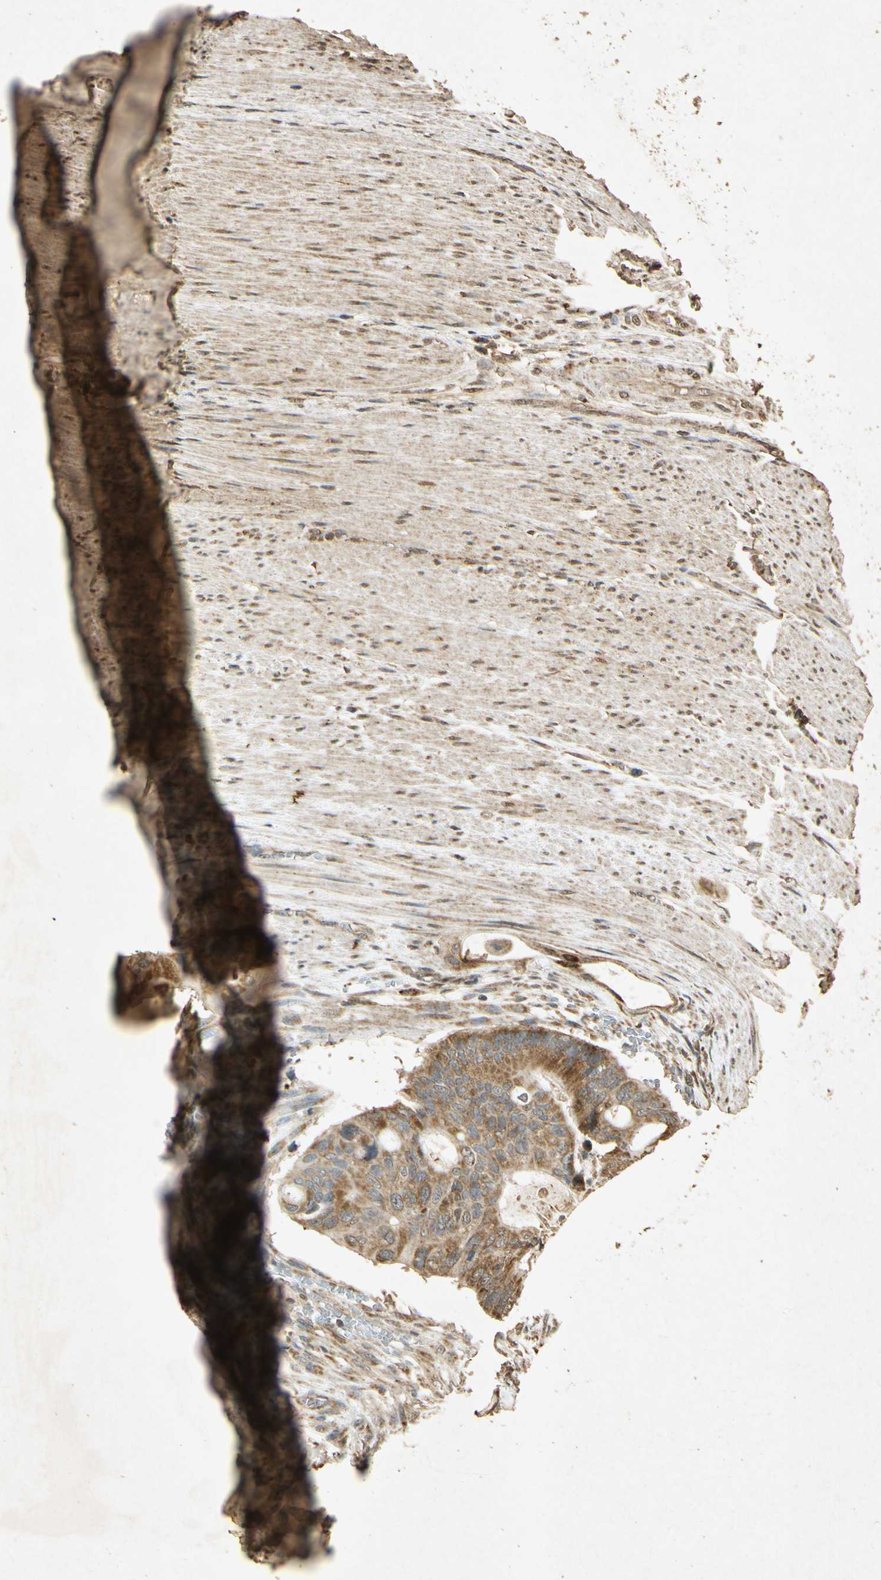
{"staining": {"intensity": "moderate", "quantity": ">75%", "location": "cytoplasmic/membranous"}, "tissue": "colorectal cancer", "cell_type": "Tumor cells", "image_type": "cancer", "snomed": [{"axis": "morphology", "description": "Adenocarcinoma, NOS"}, {"axis": "topography", "description": "Colon"}], "caption": "Immunohistochemical staining of human colorectal adenocarcinoma displays medium levels of moderate cytoplasmic/membranous protein expression in approximately >75% of tumor cells.", "gene": "PRDX3", "patient": {"sex": "female", "age": 57}}